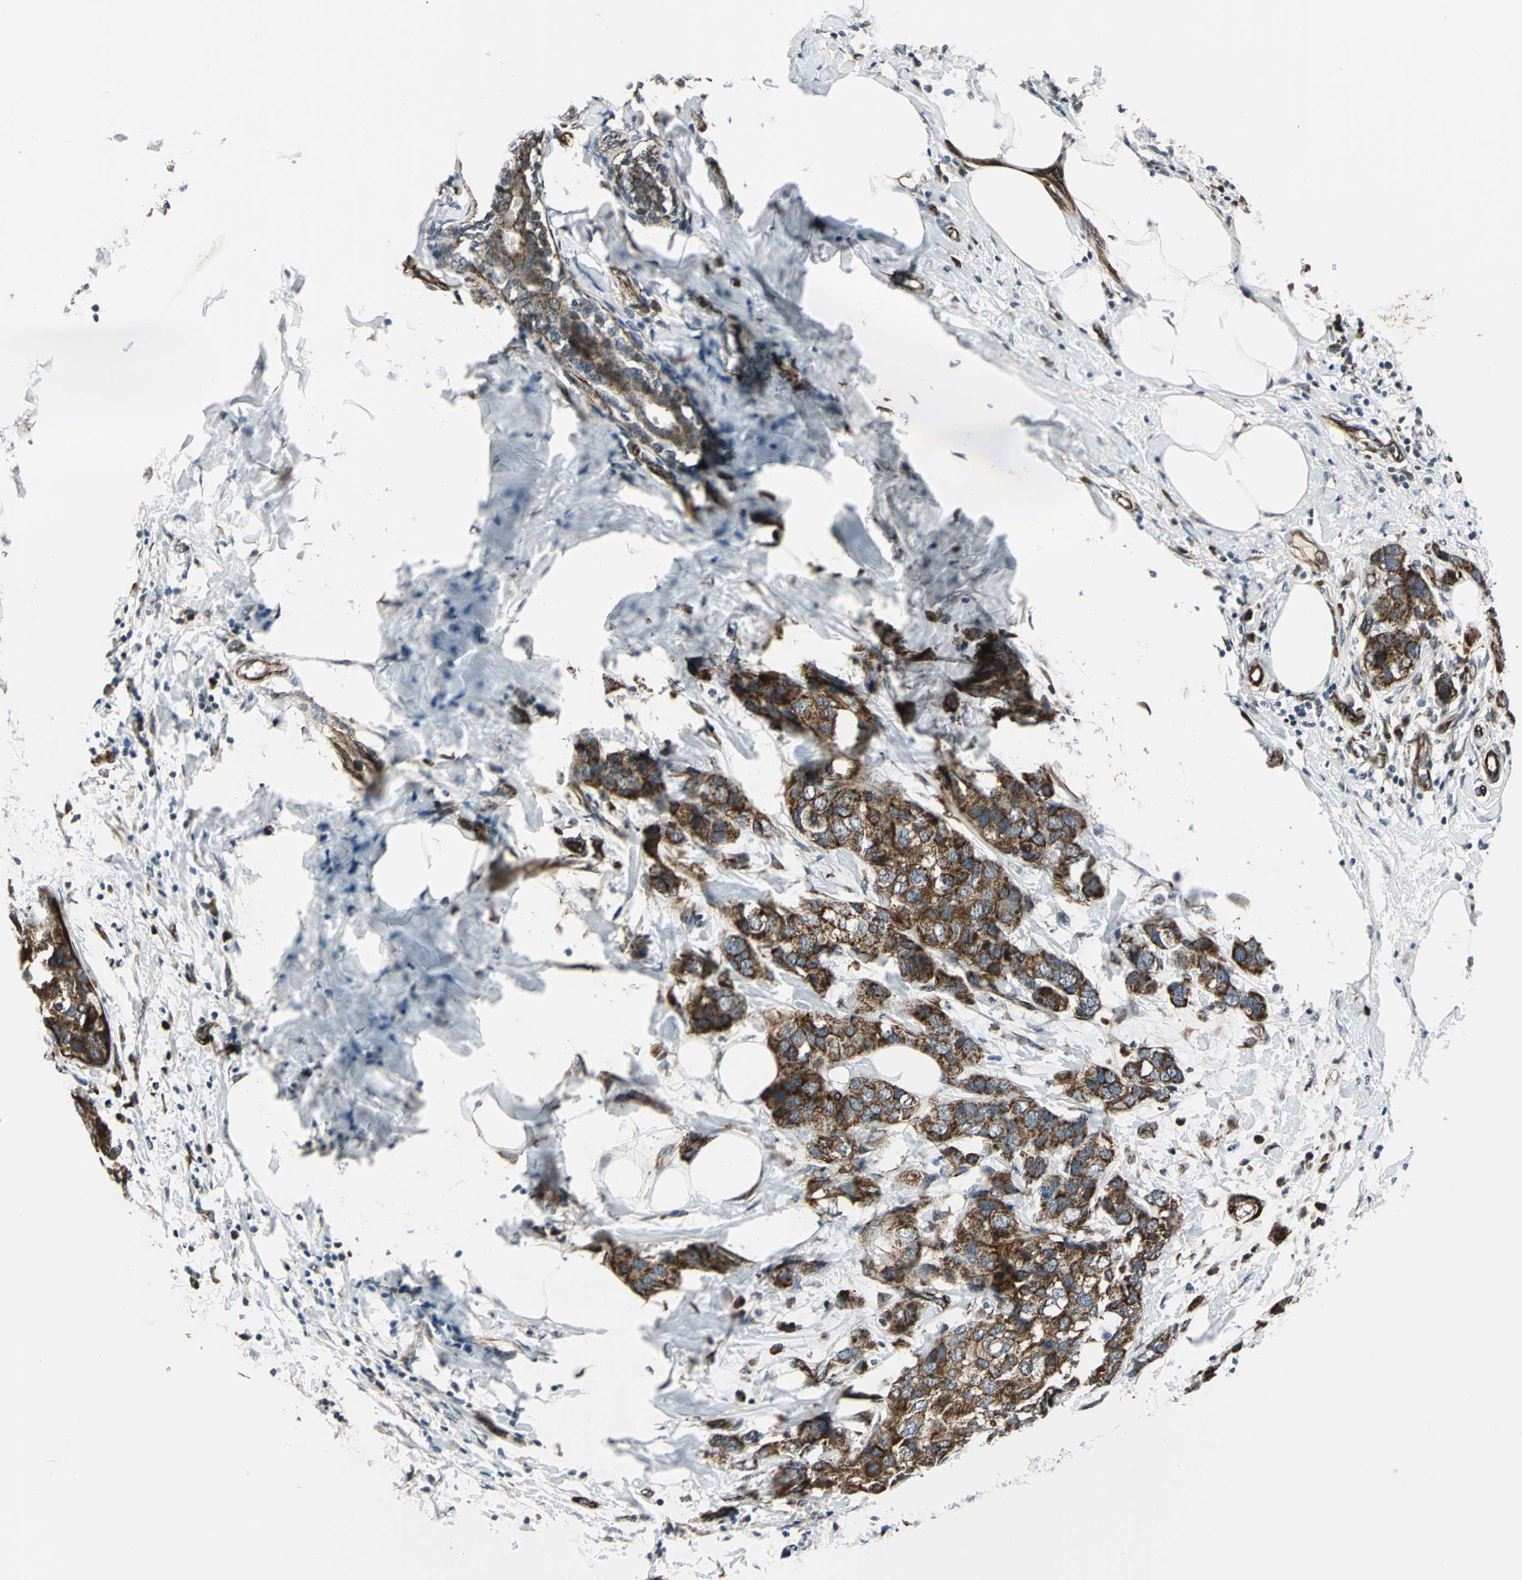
{"staining": {"intensity": "strong", "quantity": ">75%", "location": "cytoplasmic/membranous"}, "tissue": "breast cancer", "cell_type": "Tumor cells", "image_type": "cancer", "snomed": [{"axis": "morphology", "description": "Normal tissue, NOS"}, {"axis": "morphology", "description": "Duct carcinoma"}, {"axis": "topography", "description": "Breast"}], "caption": "Breast intraductal carcinoma was stained to show a protein in brown. There is high levels of strong cytoplasmic/membranous staining in about >75% of tumor cells.", "gene": "EXD2", "patient": {"sex": "female", "age": 50}}